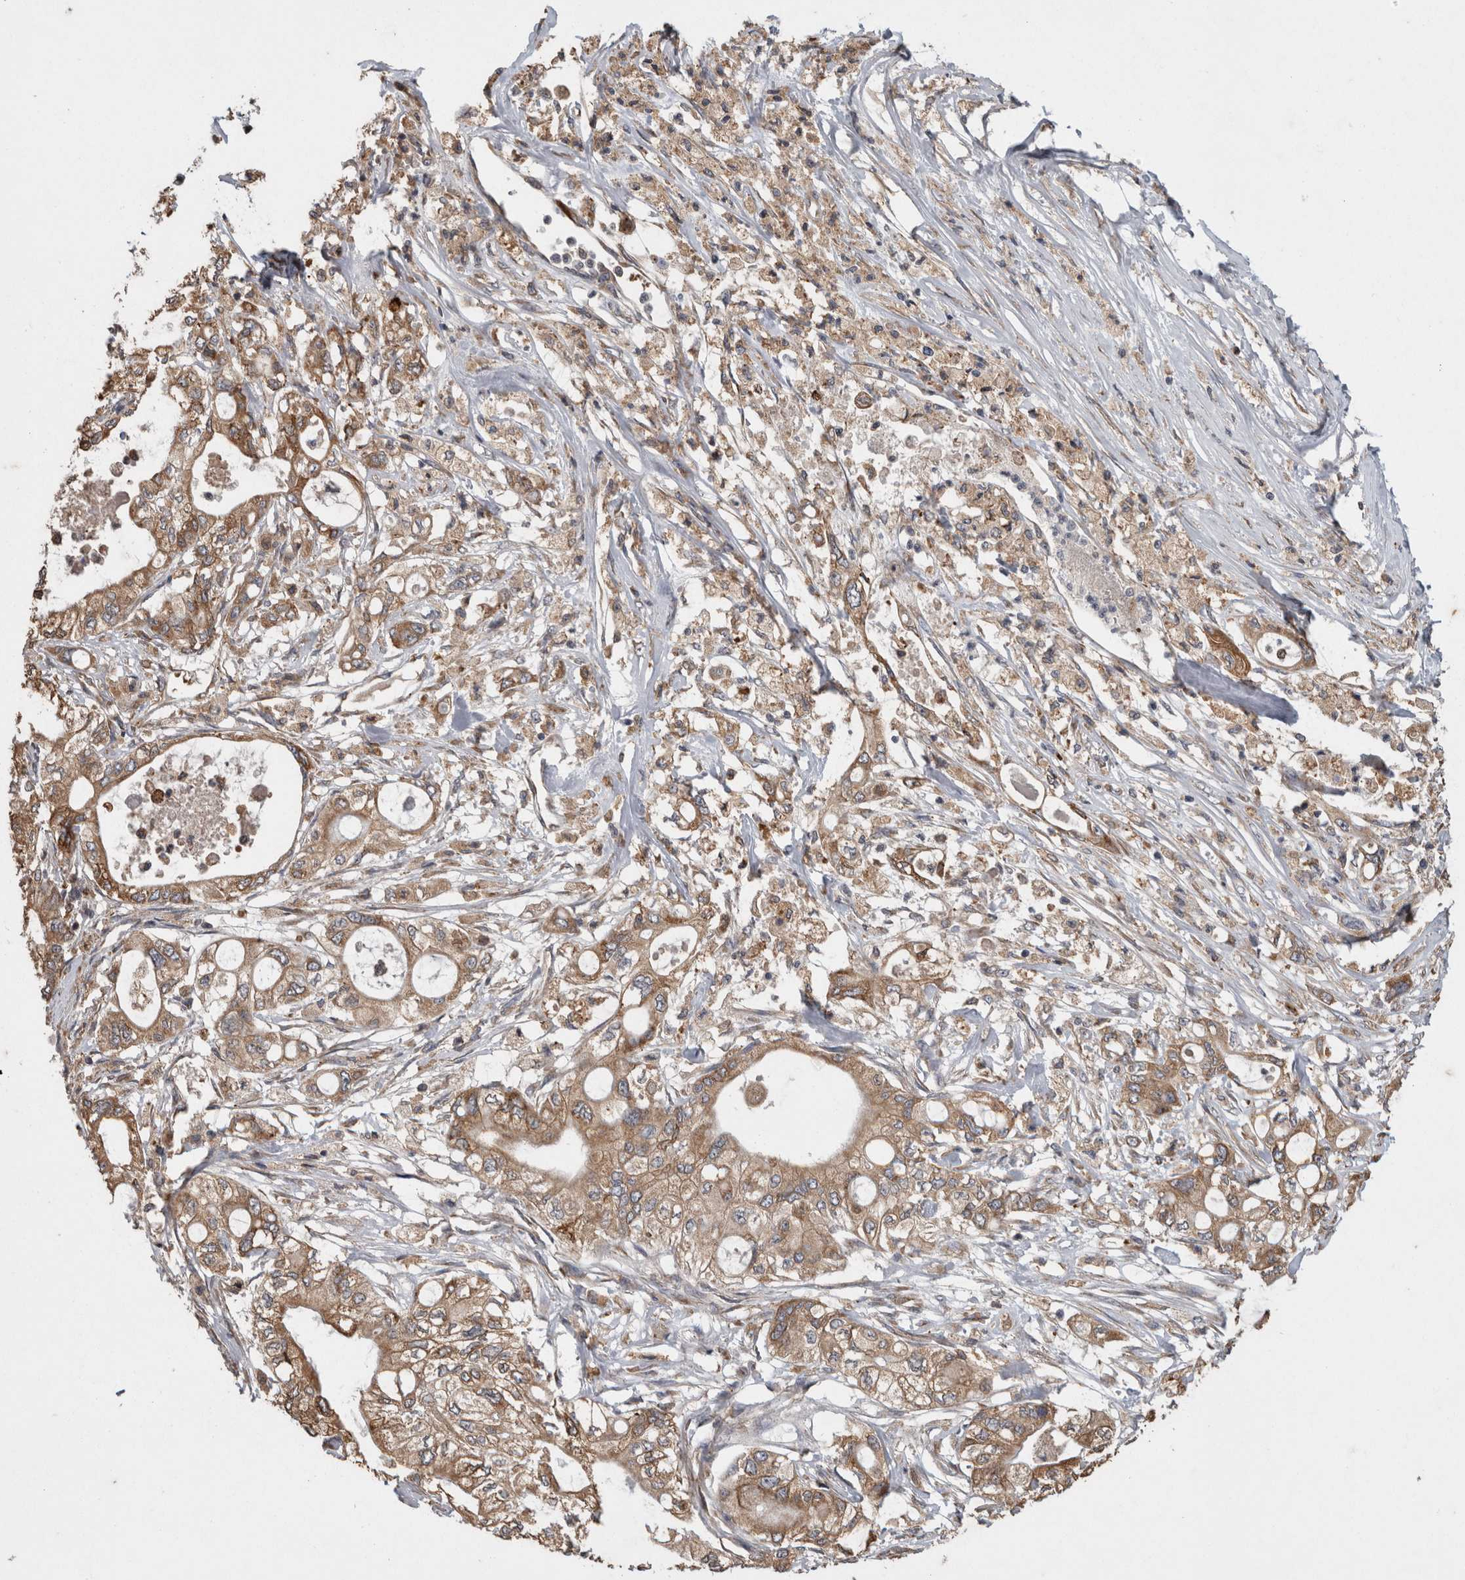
{"staining": {"intensity": "moderate", "quantity": ">75%", "location": "cytoplasmic/membranous"}, "tissue": "pancreatic cancer", "cell_type": "Tumor cells", "image_type": "cancer", "snomed": [{"axis": "morphology", "description": "Adenocarcinoma, NOS"}, {"axis": "topography", "description": "Pancreas"}], "caption": "Immunohistochemical staining of human pancreatic adenocarcinoma demonstrates medium levels of moderate cytoplasmic/membranous positivity in approximately >75% of tumor cells. (IHC, brightfield microscopy, high magnification).", "gene": "ADGRL3", "patient": {"sex": "male", "age": 79}}